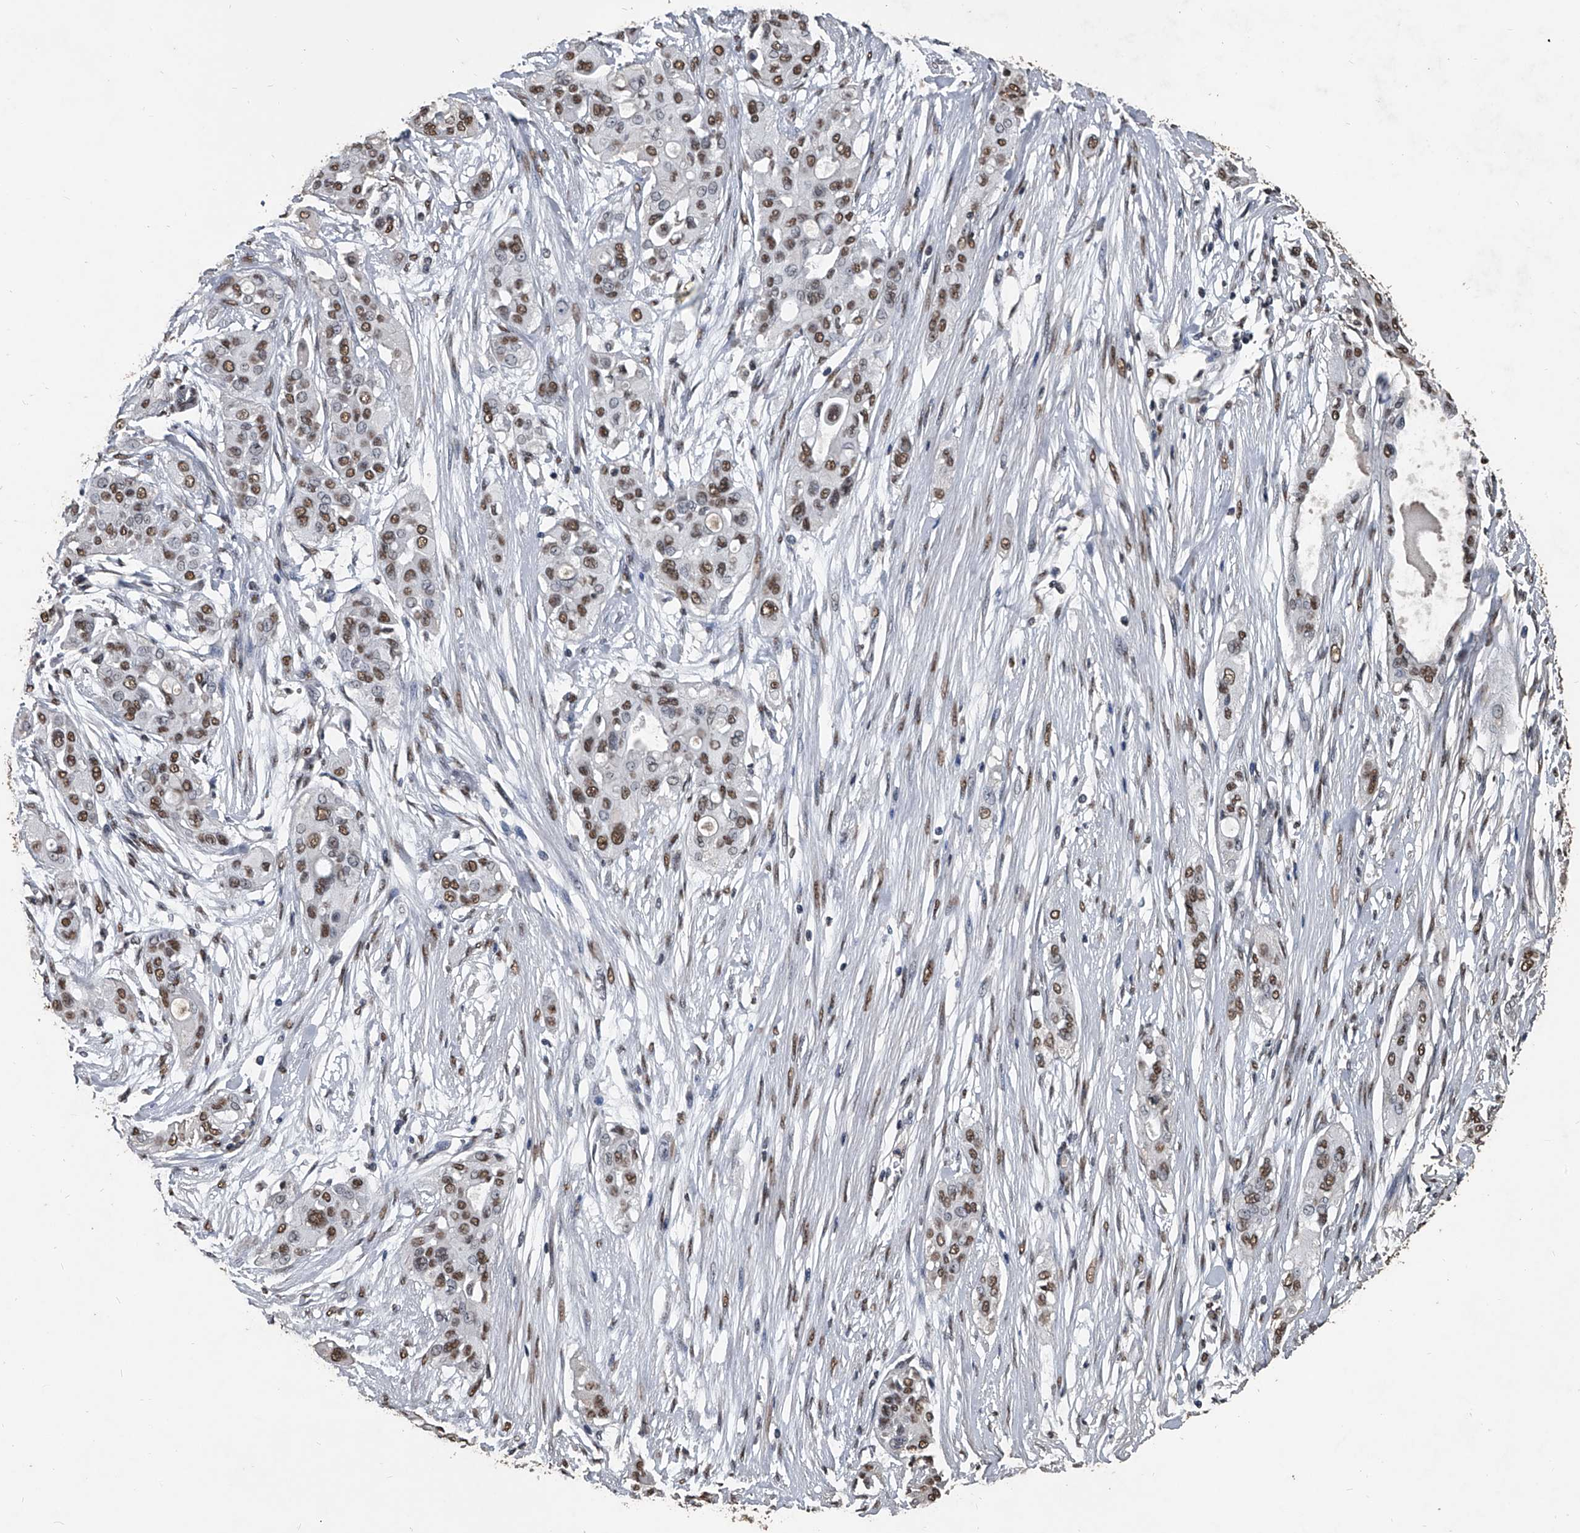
{"staining": {"intensity": "moderate", "quantity": ">75%", "location": "nuclear"}, "tissue": "pancreatic cancer", "cell_type": "Tumor cells", "image_type": "cancer", "snomed": [{"axis": "morphology", "description": "Adenocarcinoma, NOS"}, {"axis": "topography", "description": "Pancreas"}], "caption": "About >75% of tumor cells in human adenocarcinoma (pancreatic) display moderate nuclear protein positivity as visualized by brown immunohistochemical staining.", "gene": "MATR3", "patient": {"sex": "female", "age": 60}}